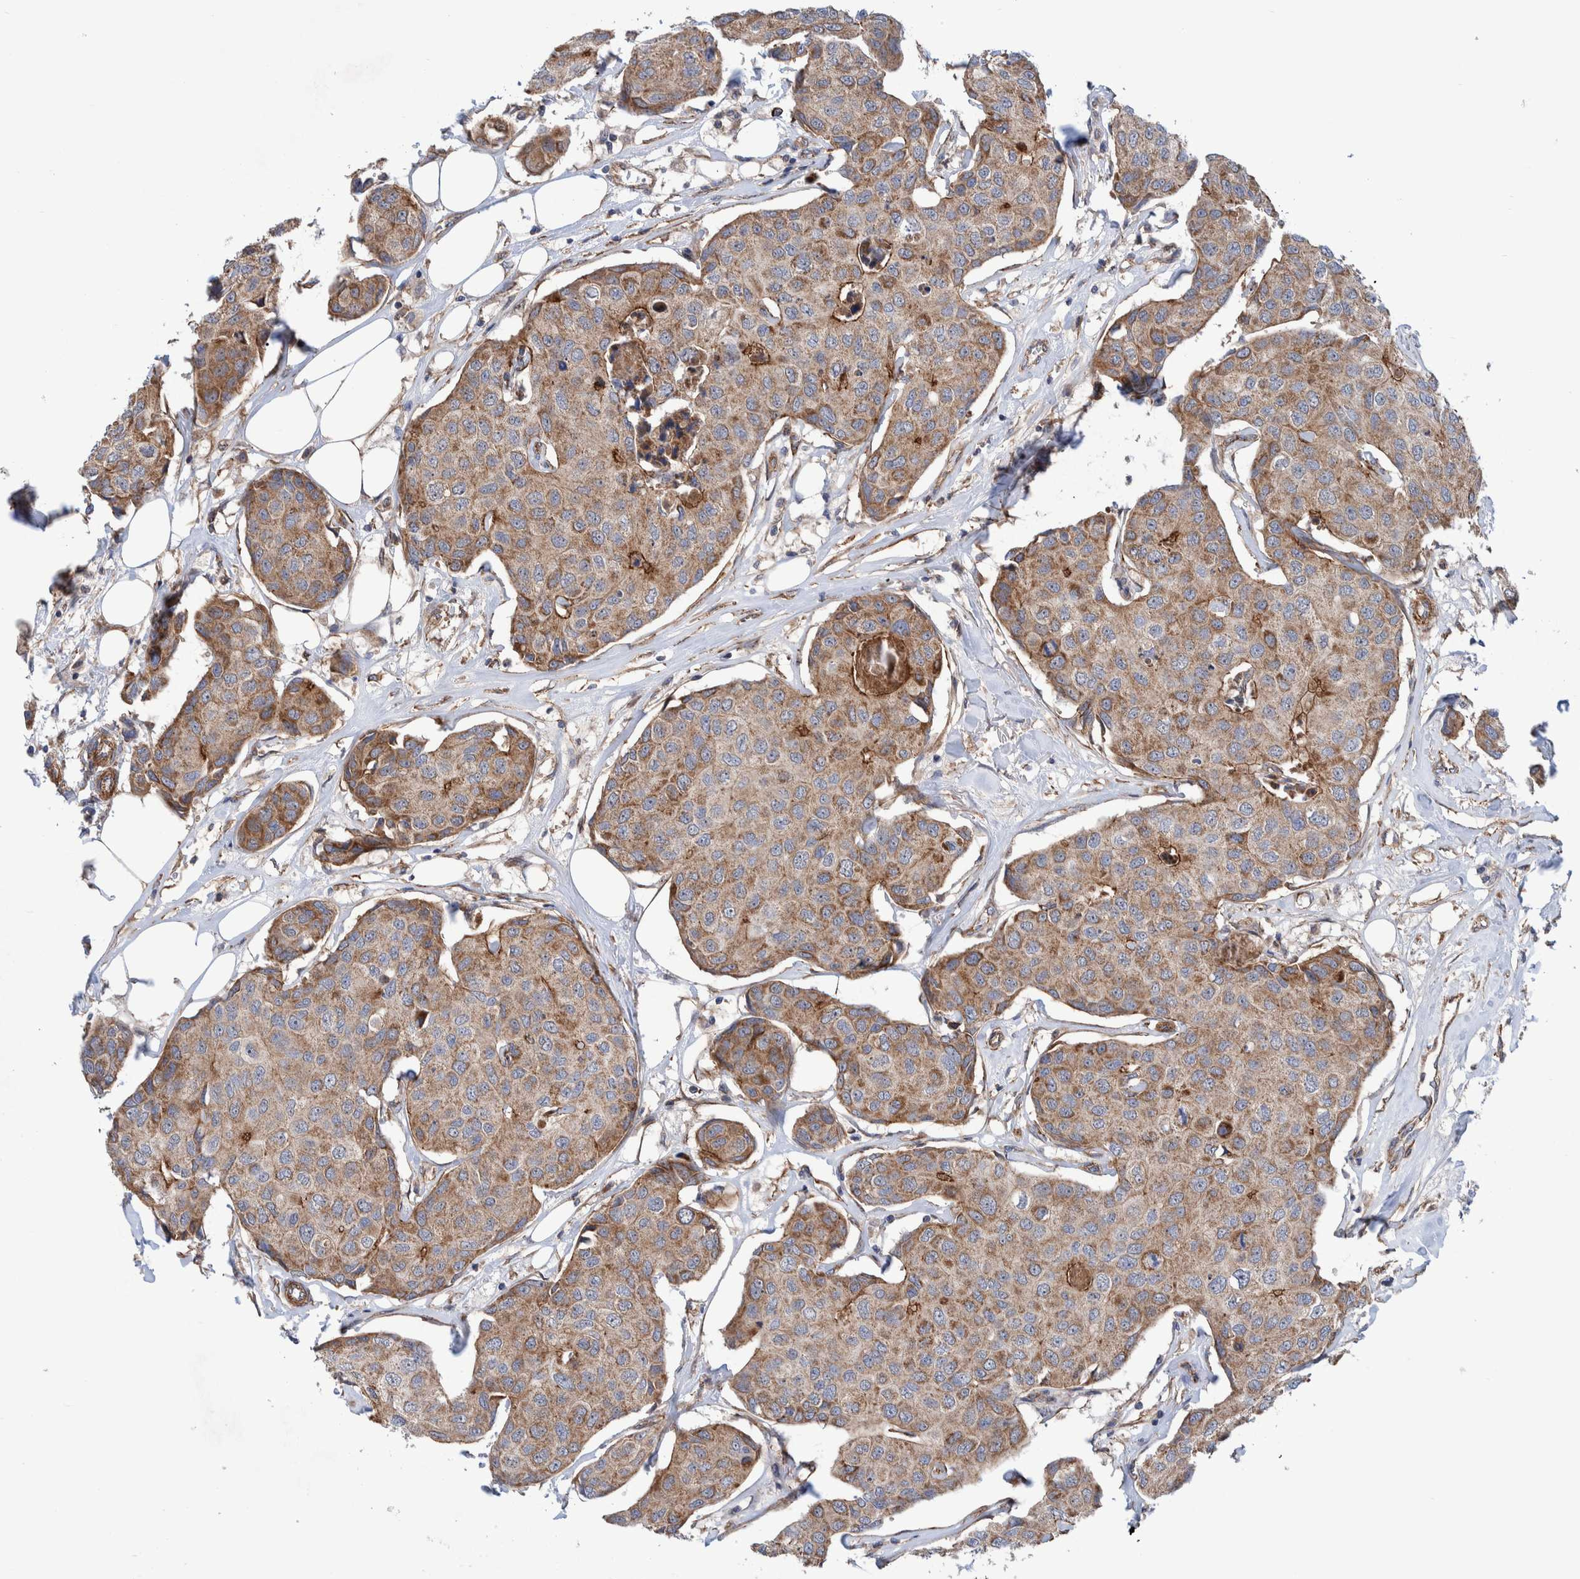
{"staining": {"intensity": "moderate", "quantity": ">75%", "location": "cytoplasmic/membranous"}, "tissue": "breast cancer", "cell_type": "Tumor cells", "image_type": "cancer", "snomed": [{"axis": "morphology", "description": "Duct carcinoma"}, {"axis": "topography", "description": "Breast"}], "caption": "Immunohistochemistry (IHC) histopathology image of neoplastic tissue: human breast cancer (infiltrating ductal carcinoma) stained using IHC displays medium levels of moderate protein expression localized specifically in the cytoplasmic/membranous of tumor cells, appearing as a cytoplasmic/membranous brown color.", "gene": "SLC25A10", "patient": {"sex": "female", "age": 80}}